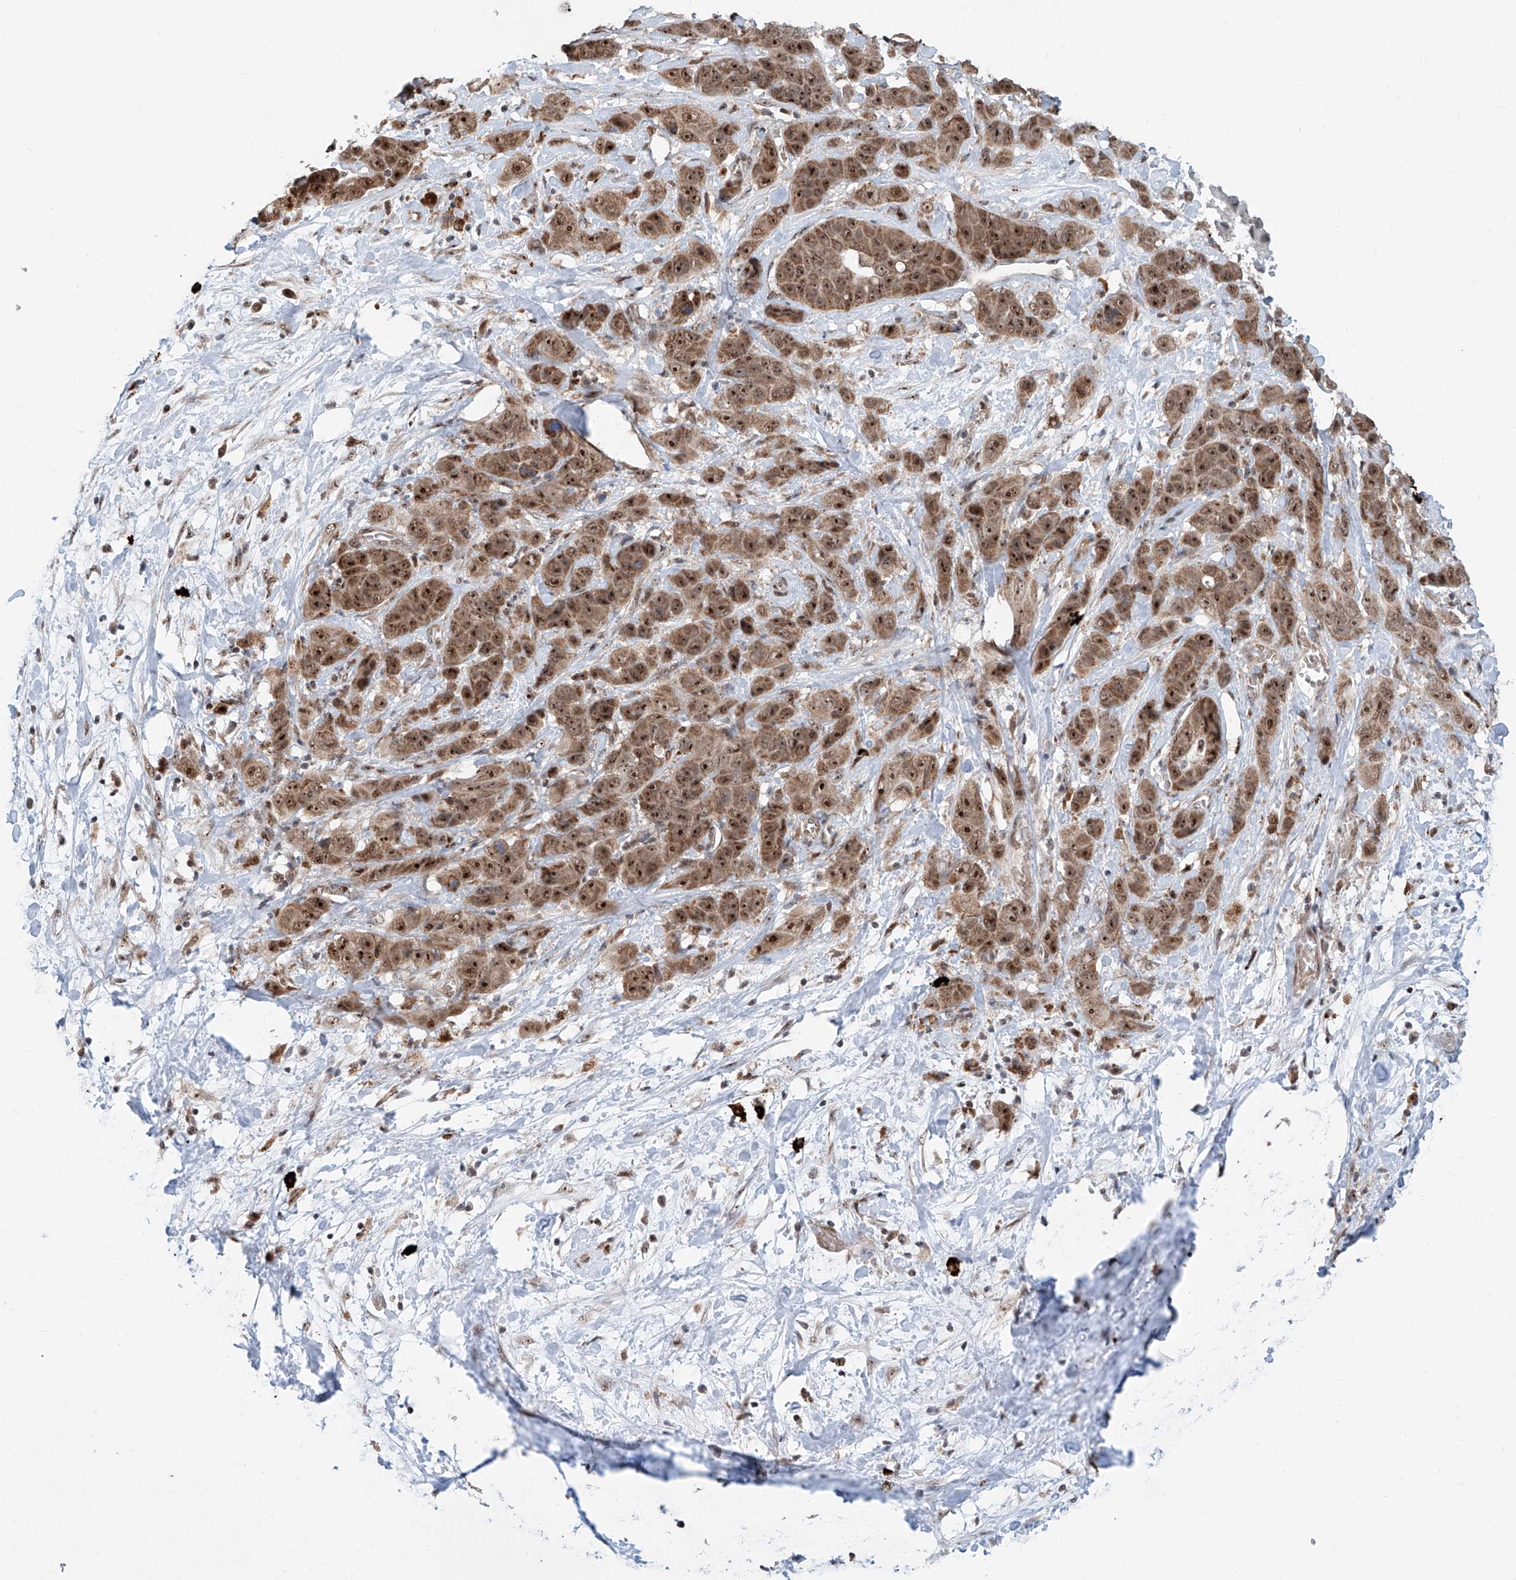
{"staining": {"intensity": "strong", "quantity": ">75%", "location": "cytoplasmic/membranous,nuclear"}, "tissue": "liver cancer", "cell_type": "Tumor cells", "image_type": "cancer", "snomed": [{"axis": "morphology", "description": "Cholangiocarcinoma"}, {"axis": "topography", "description": "Liver"}], "caption": "Brown immunohistochemical staining in human liver cancer (cholangiocarcinoma) displays strong cytoplasmic/membranous and nuclear staining in about >75% of tumor cells.", "gene": "SDE2", "patient": {"sex": "female", "age": 52}}